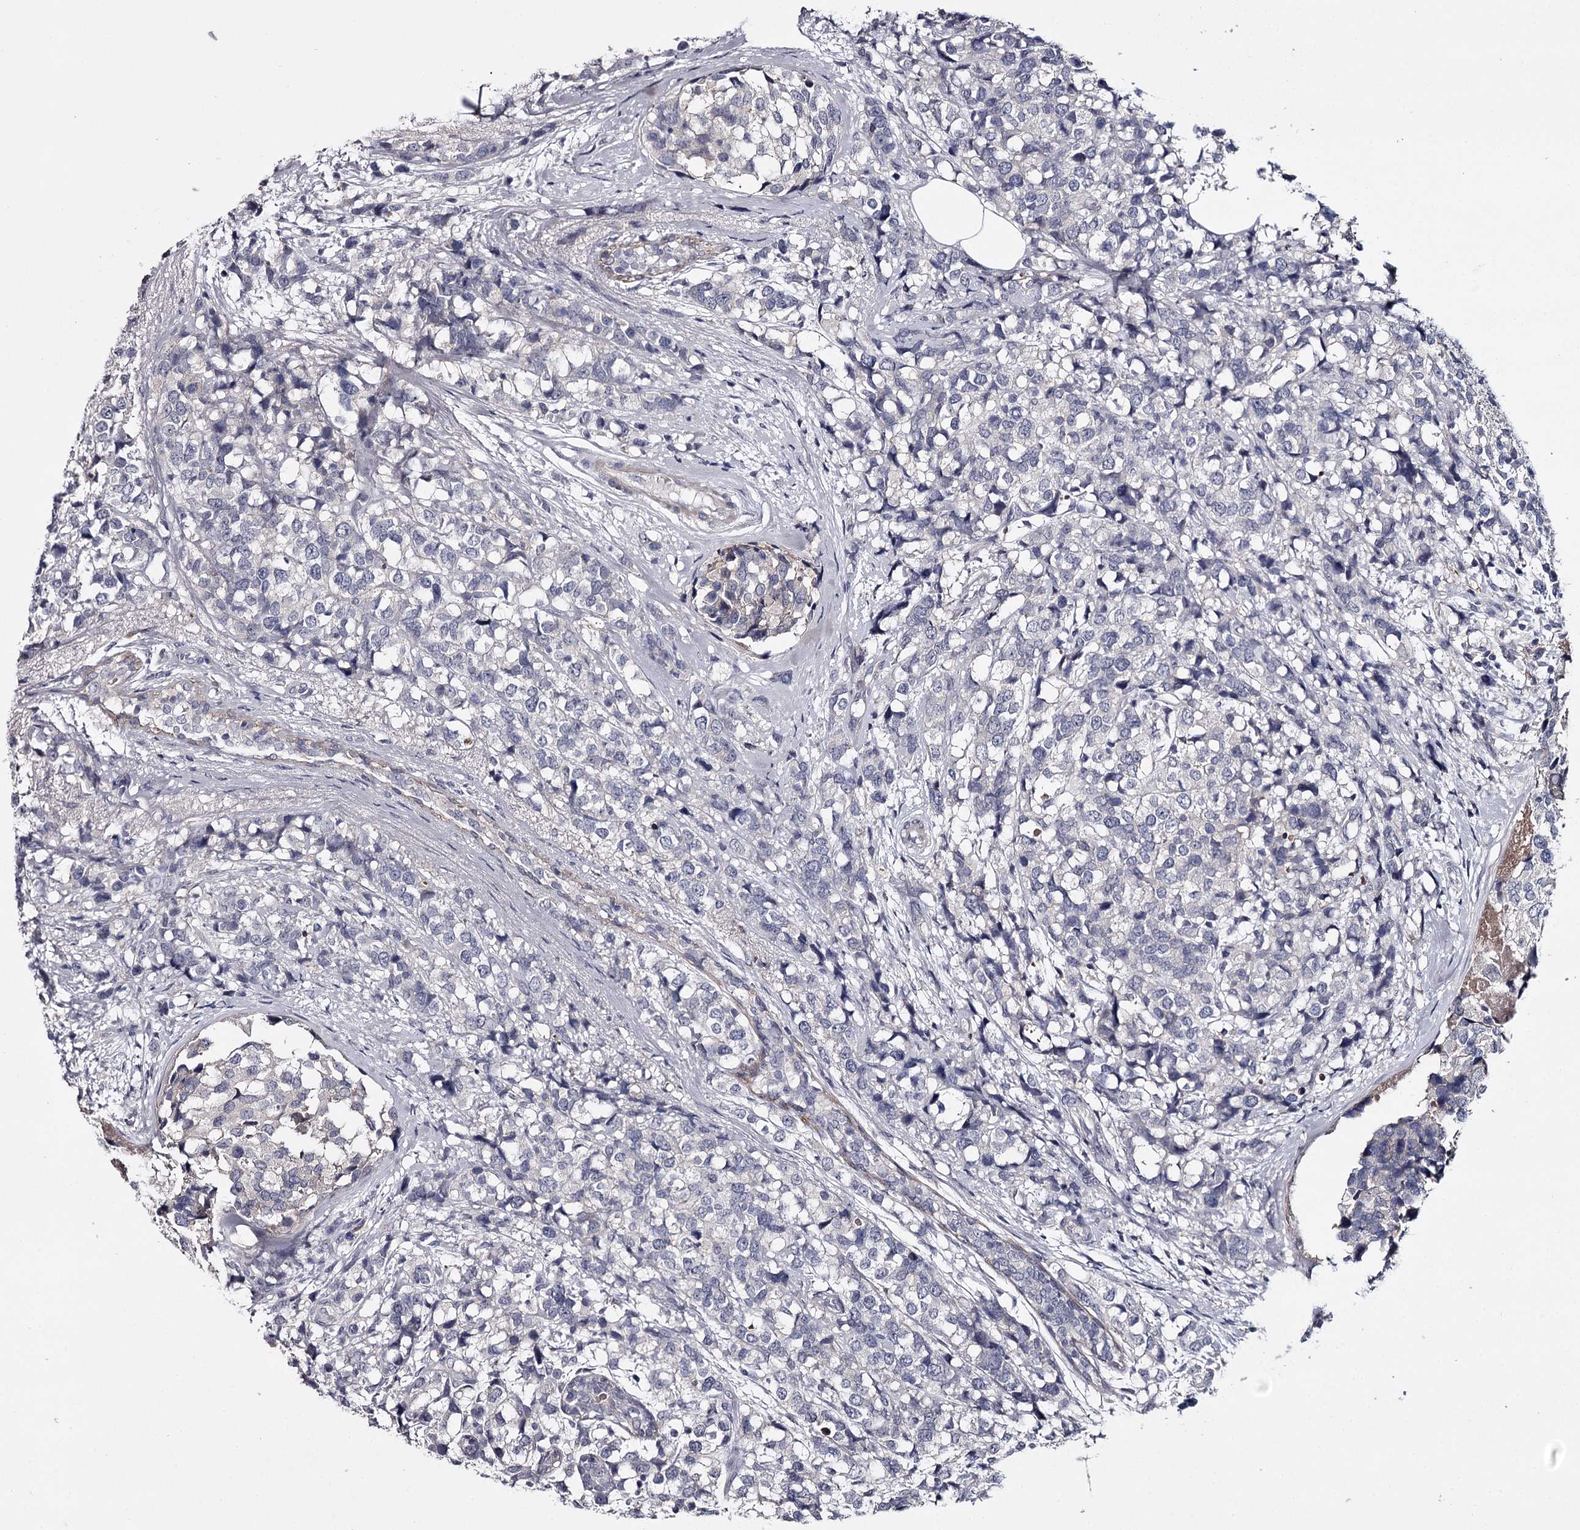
{"staining": {"intensity": "negative", "quantity": "none", "location": "none"}, "tissue": "breast cancer", "cell_type": "Tumor cells", "image_type": "cancer", "snomed": [{"axis": "morphology", "description": "Lobular carcinoma"}, {"axis": "topography", "description": "Breast"}], "caption": "Immunohistochemistry of breast cancer displays no staining in tumor cells. (Brightfield microscopy of DAB (3,3'-diaminobenzidine) immunohistochemistry at high magnification).", "gene": "FDXACB1", "patient": {"sex": "female", "age": 59}}